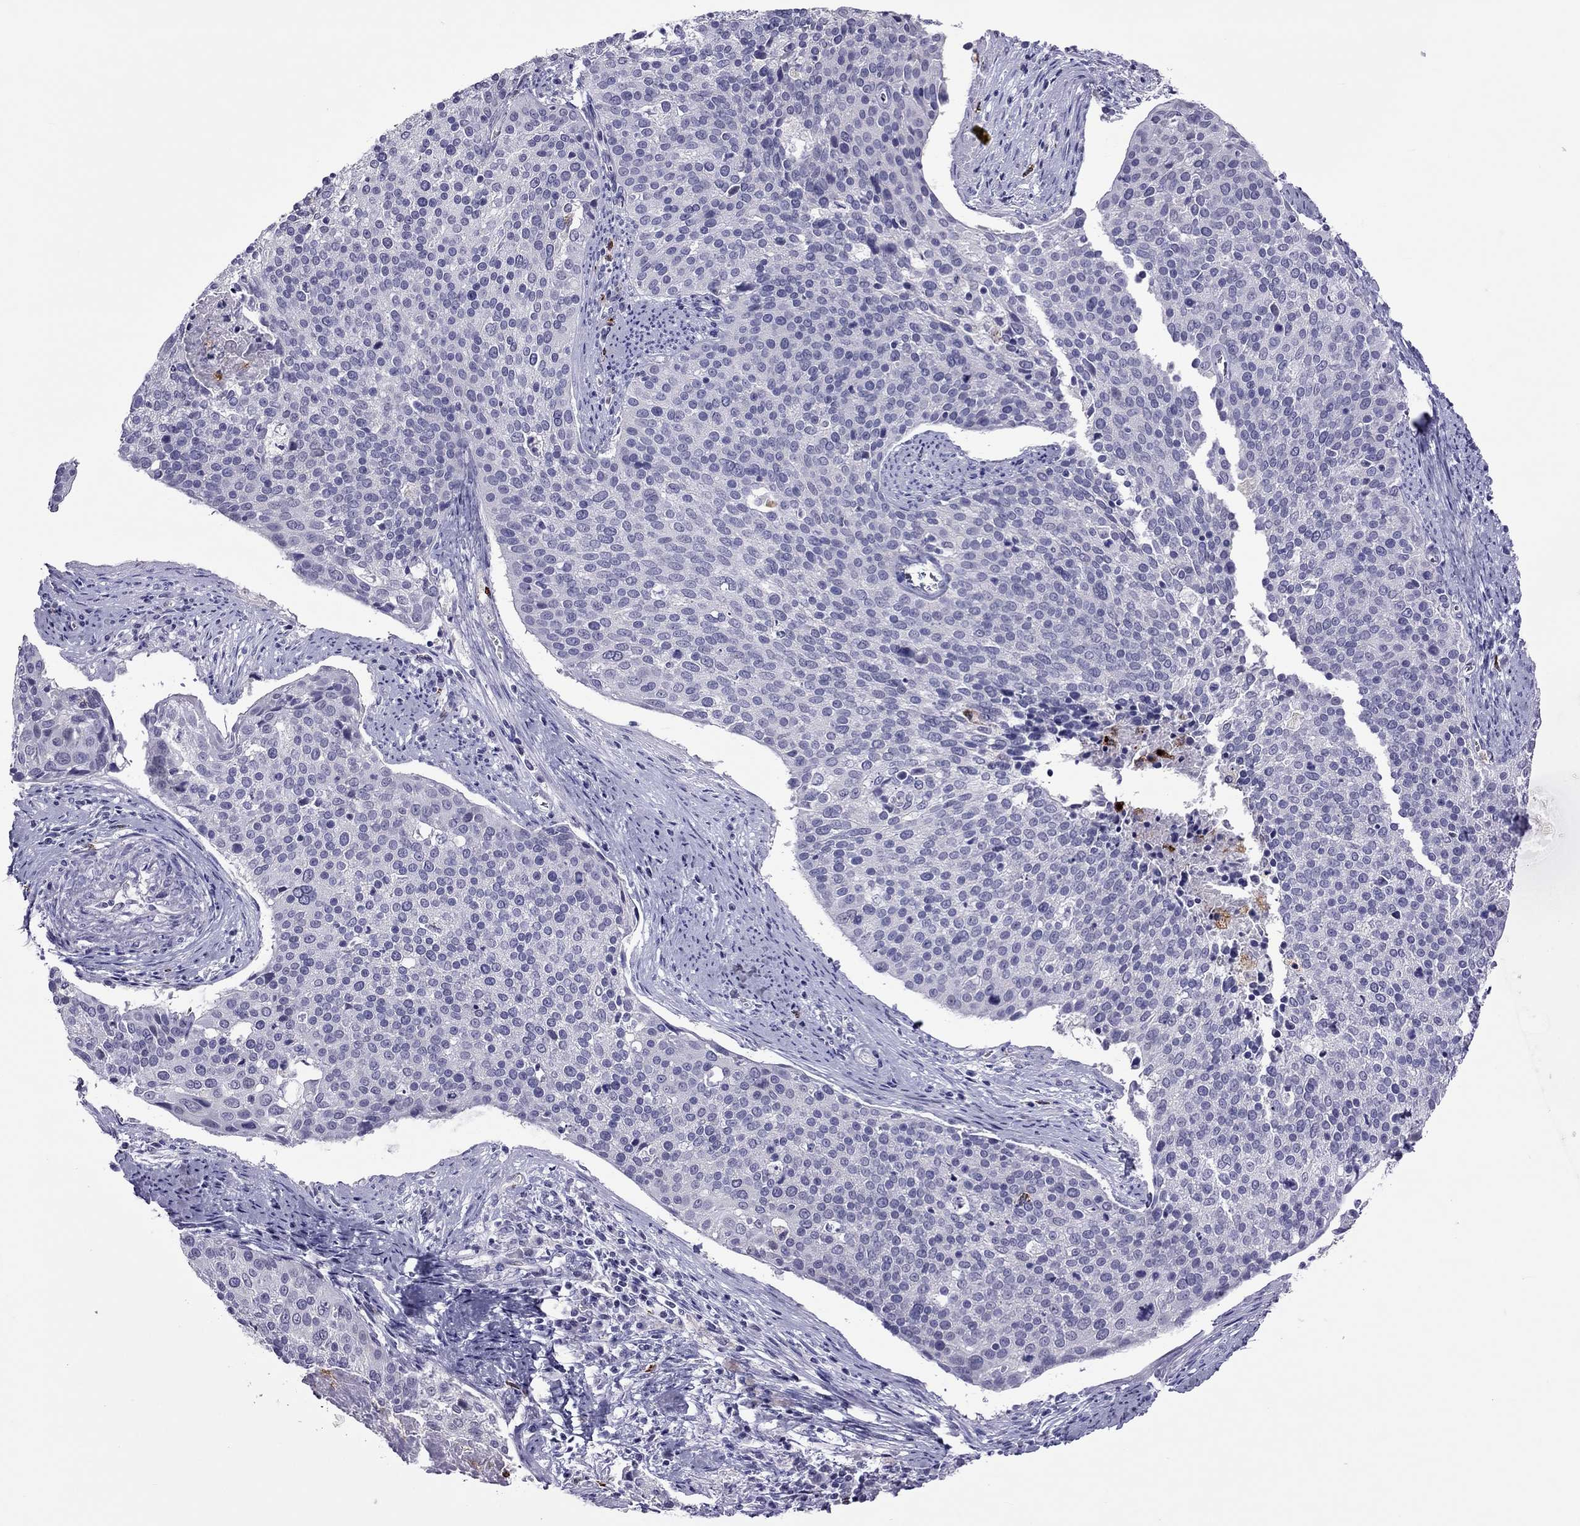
{"staining": {"intensity": "negative", "quantity": "none", "location": "none"}, "tissue": "cervical cancer", "cell_type": "Tumor cells", "image_type": "cancer", "snomed": [{"axis": "morphology", "description": "Squamous cell carcinoma, NOS"}, {"axis": "topography", "description": "Cervix"}], "caption": "An image of cervical cancer stained for a protein exhibits no brown staining in tumor cells.", "gene": "CCL27", "patient": {"sex": "female", "age": 39}}